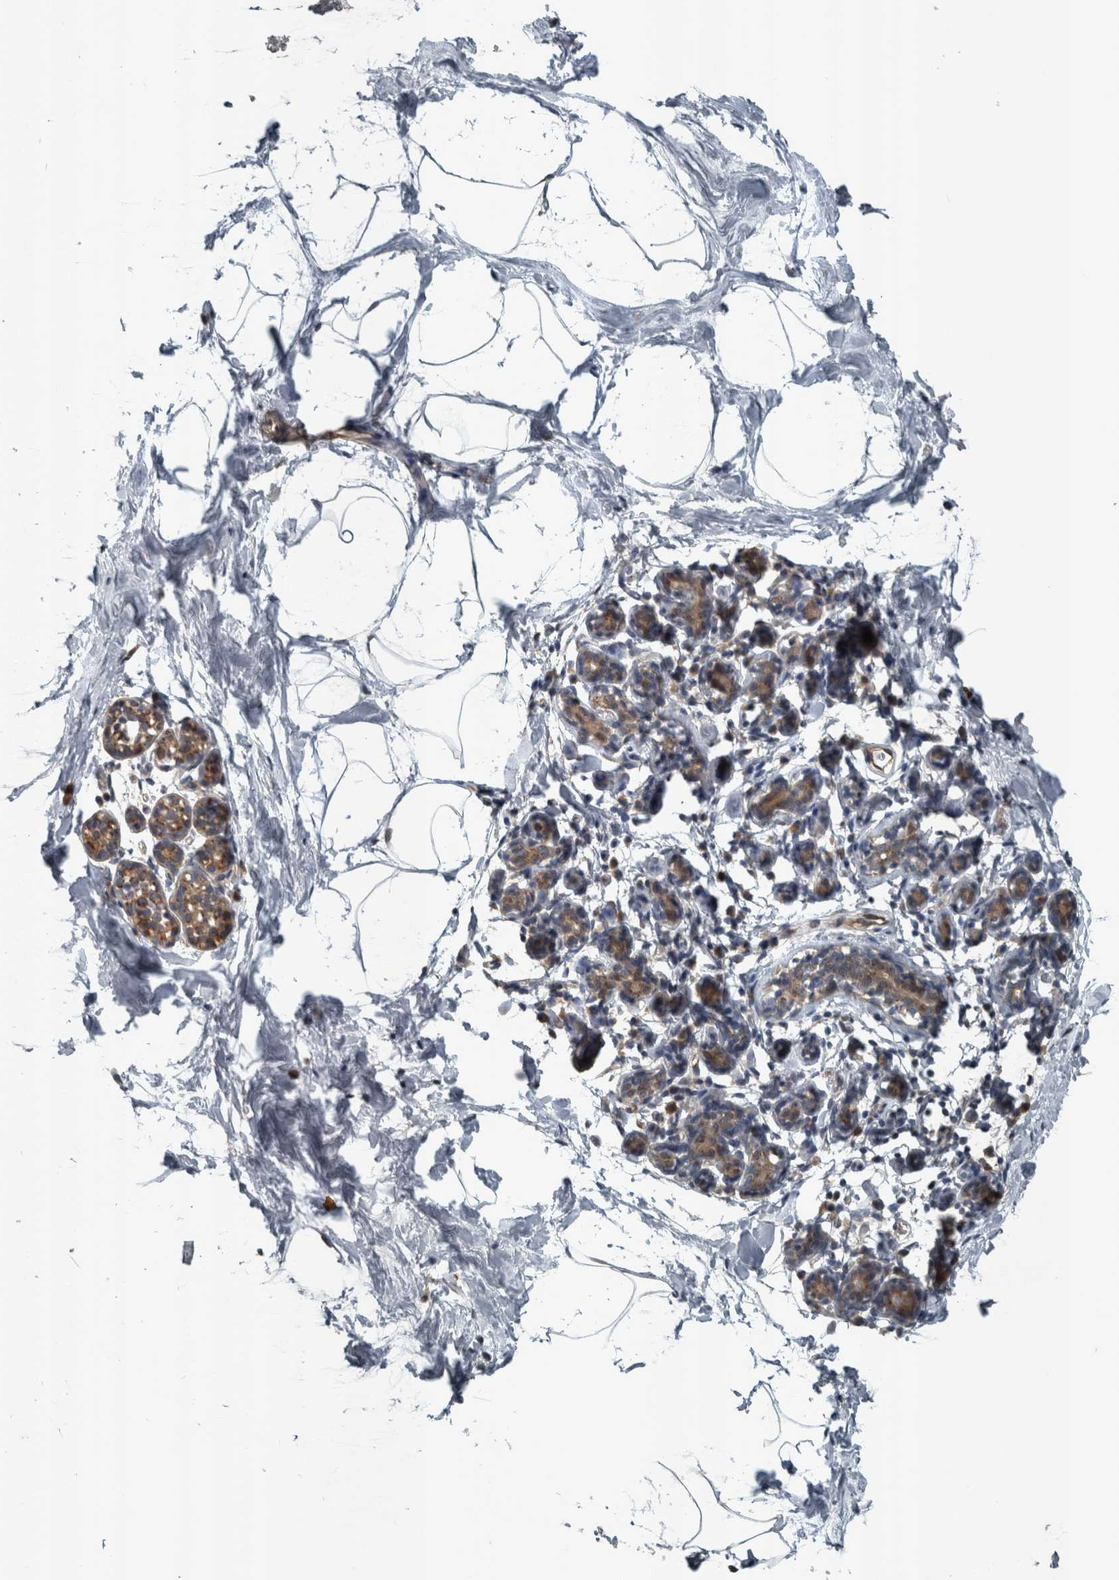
{"staining": {"intensity": "negative", "quantity": "none", "location": "none"}, "tissue": "breast", "cell_type": "Adipocytes", "image_type": "normal", "snomed": [{"axis": "morphology", "description": "Normal tissue, NOS"}, {"axis": "topography", "description": "Breast"}], "caption": "This is an immunohistochemistry micrograph of unremarkable human breast. There is no expression in adipocytes.", "gene": "ZNF345", "patient": {"sex": "female", "age": 62}}